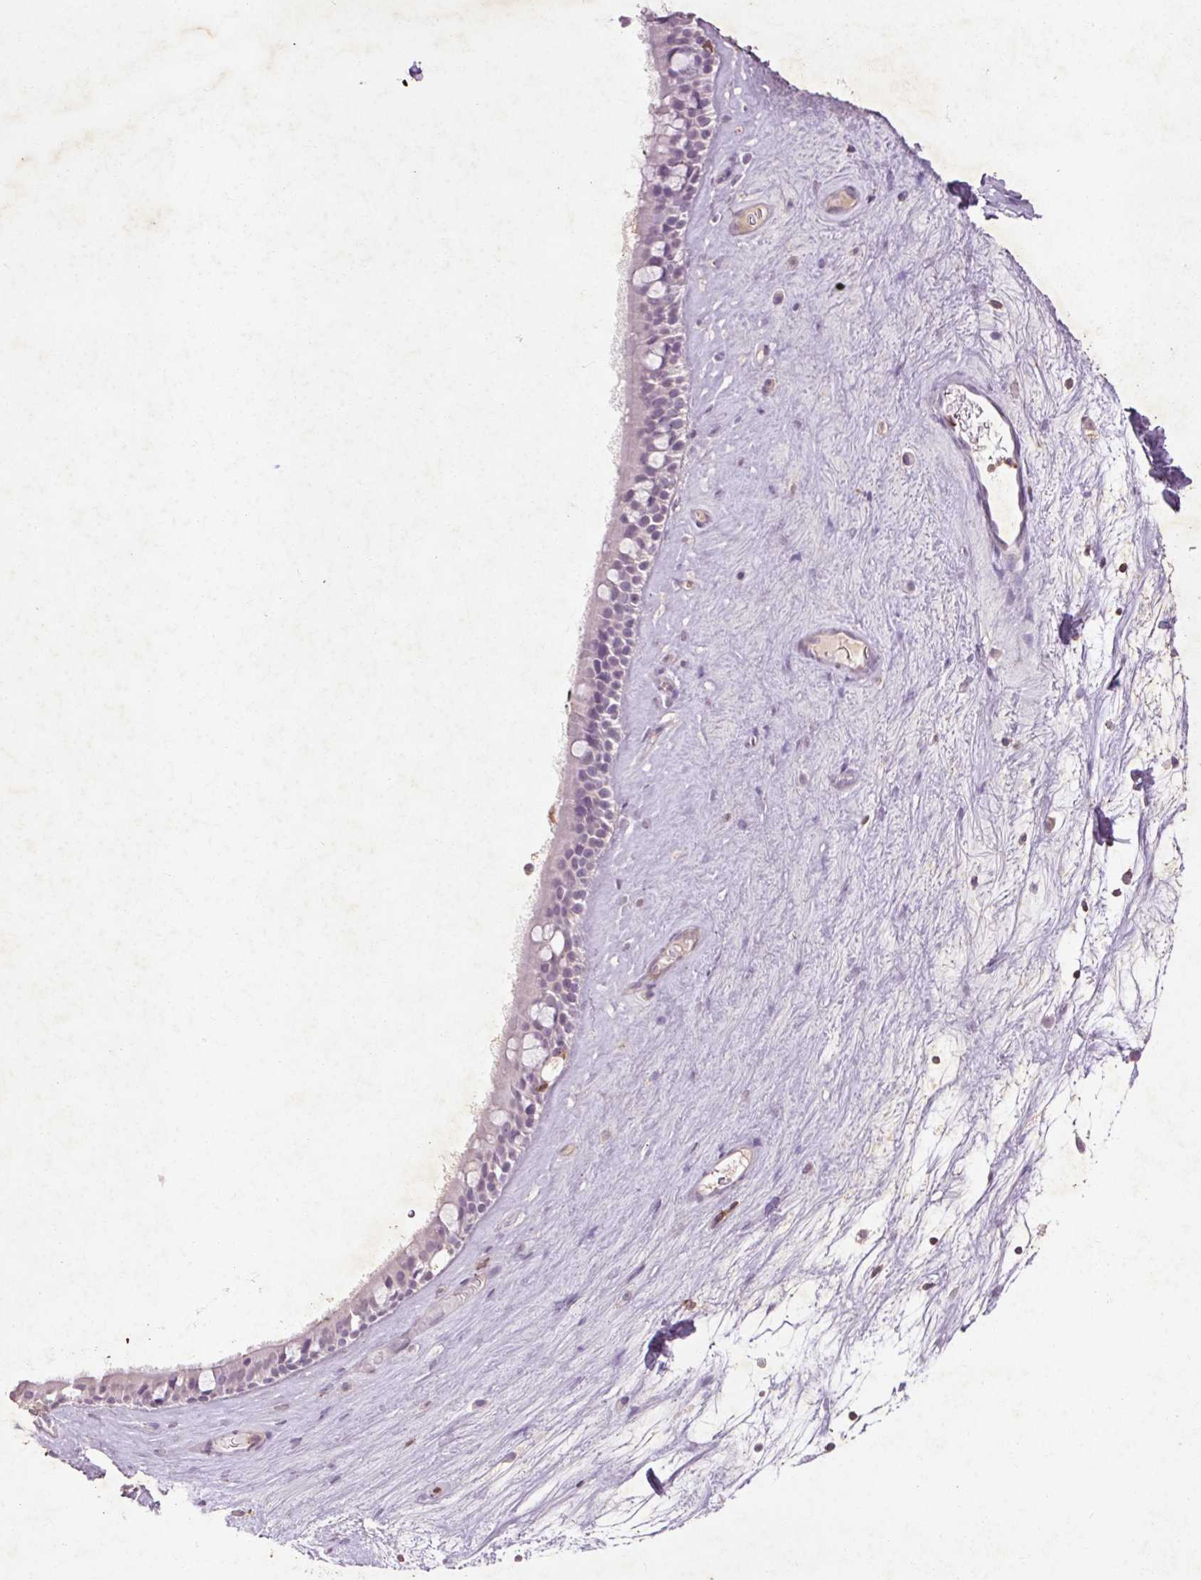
{"staining": {"intensity": "negative", "quantity": "none", "location": "none"}, "tissue": "nasopharynx", "cell_type": "Respiratory epithelial cells", "image_type": "normal", "snomed": [{"axis": "morphology", "description": "Normal tissue, NOS"}, {"axis": "topography", "description": "Nasopharynx"}], "caption": "An image of nasopharynx stained for a protein exhibits no brown staining in respiratory epithelial cells. (DAB IHC with hematoxylin counter stain).", "gene": "FNDC7", "patient": {"sex": "male", "age": 68}}